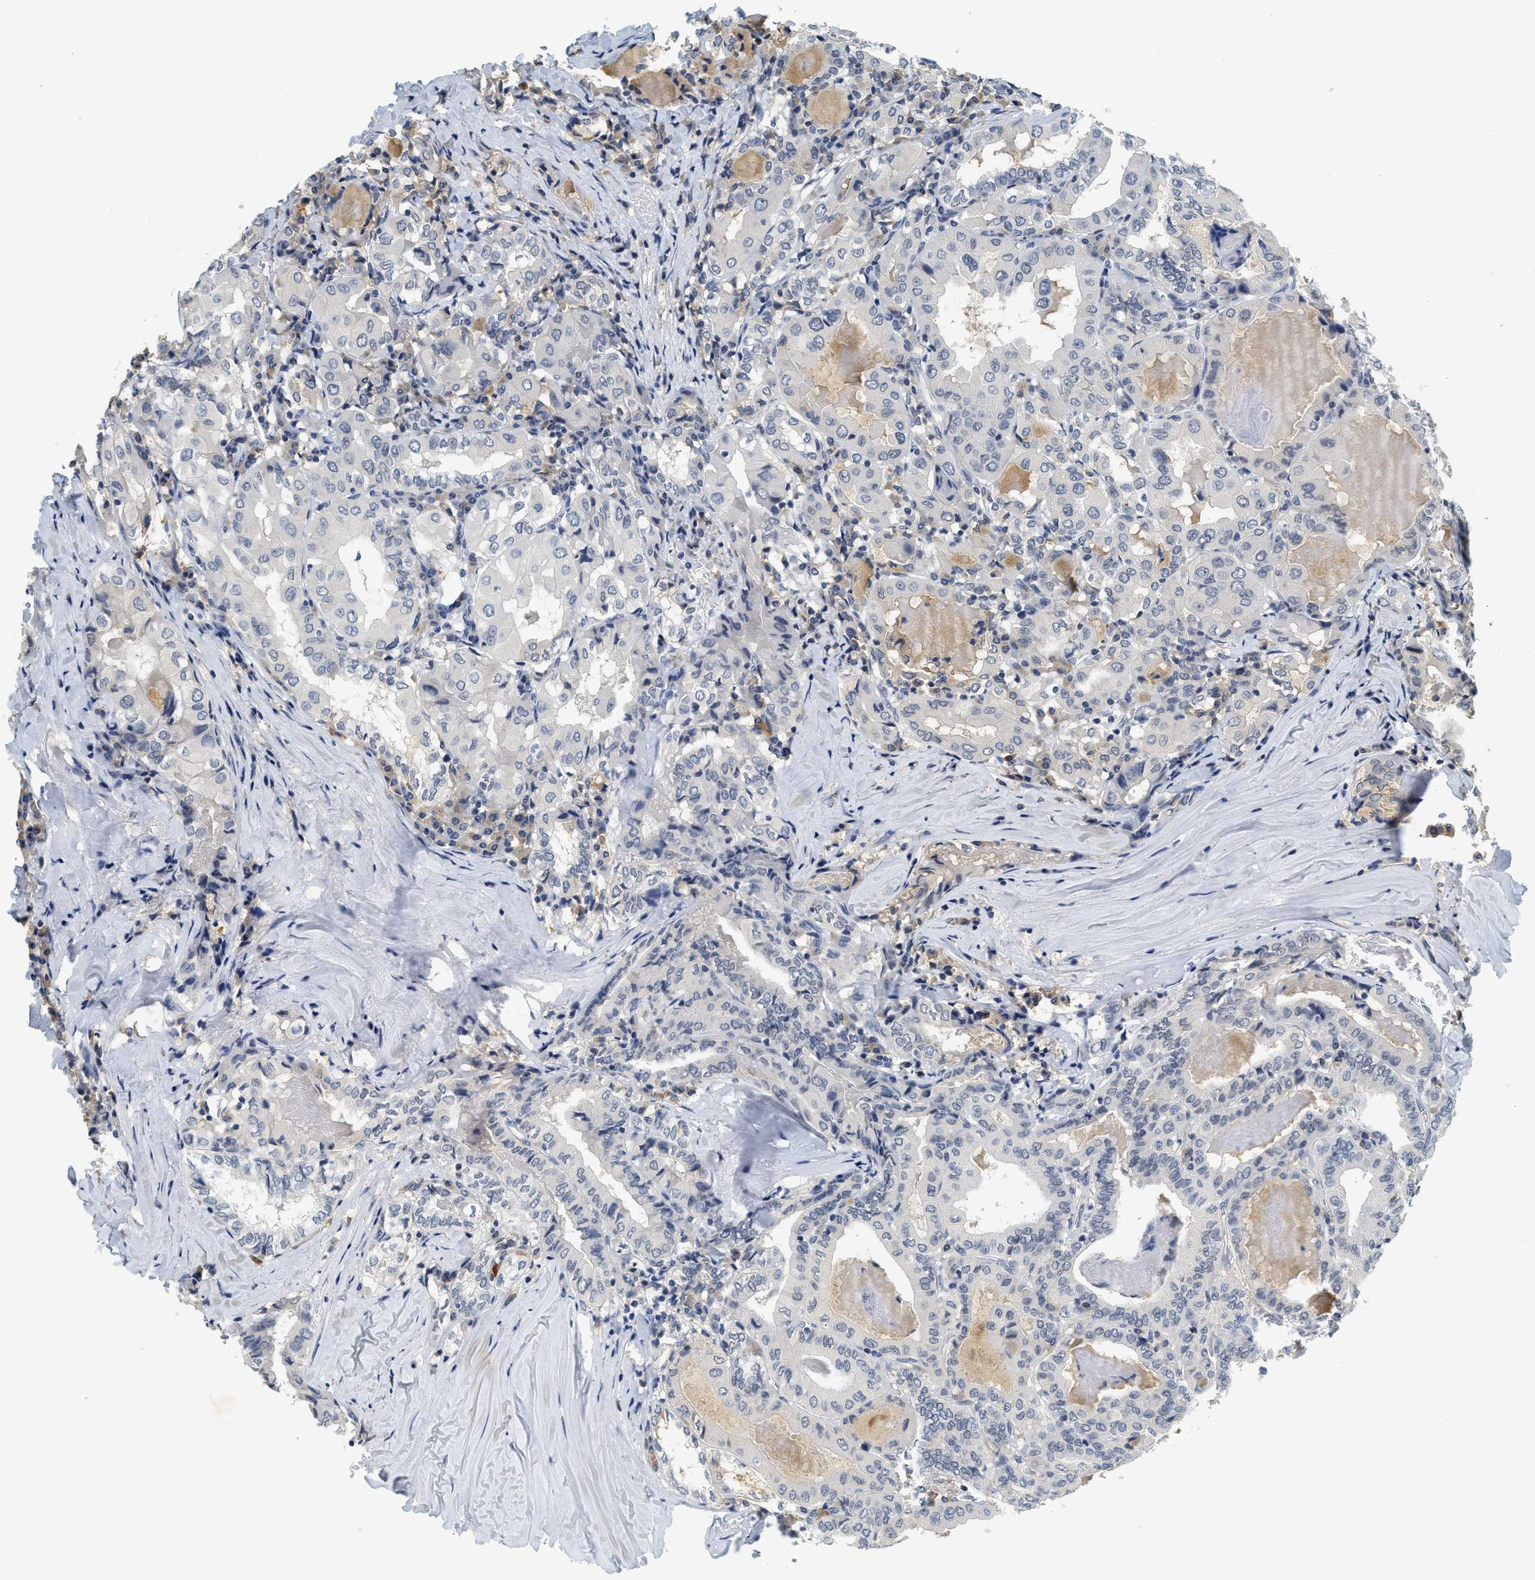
{"staining": {"intensity": "negative", "quantity": "none", "location": "none"}, "tissue": "thyroid cancer", "cell_type": "Tumor cells", "image_type": "cancer", "snomed": [{"axis": "morphology", "description": "Papillary adenocarcinoma, NOS"}, {"axis": "topography", "description": "Thyroid gland"}], "caption": "Thyroid cancer was stained to show a protein in brown. There is no significant positivity in tumor cells.", "gene": "MZF1", "patient": {"sex": "female", "age": 42}}